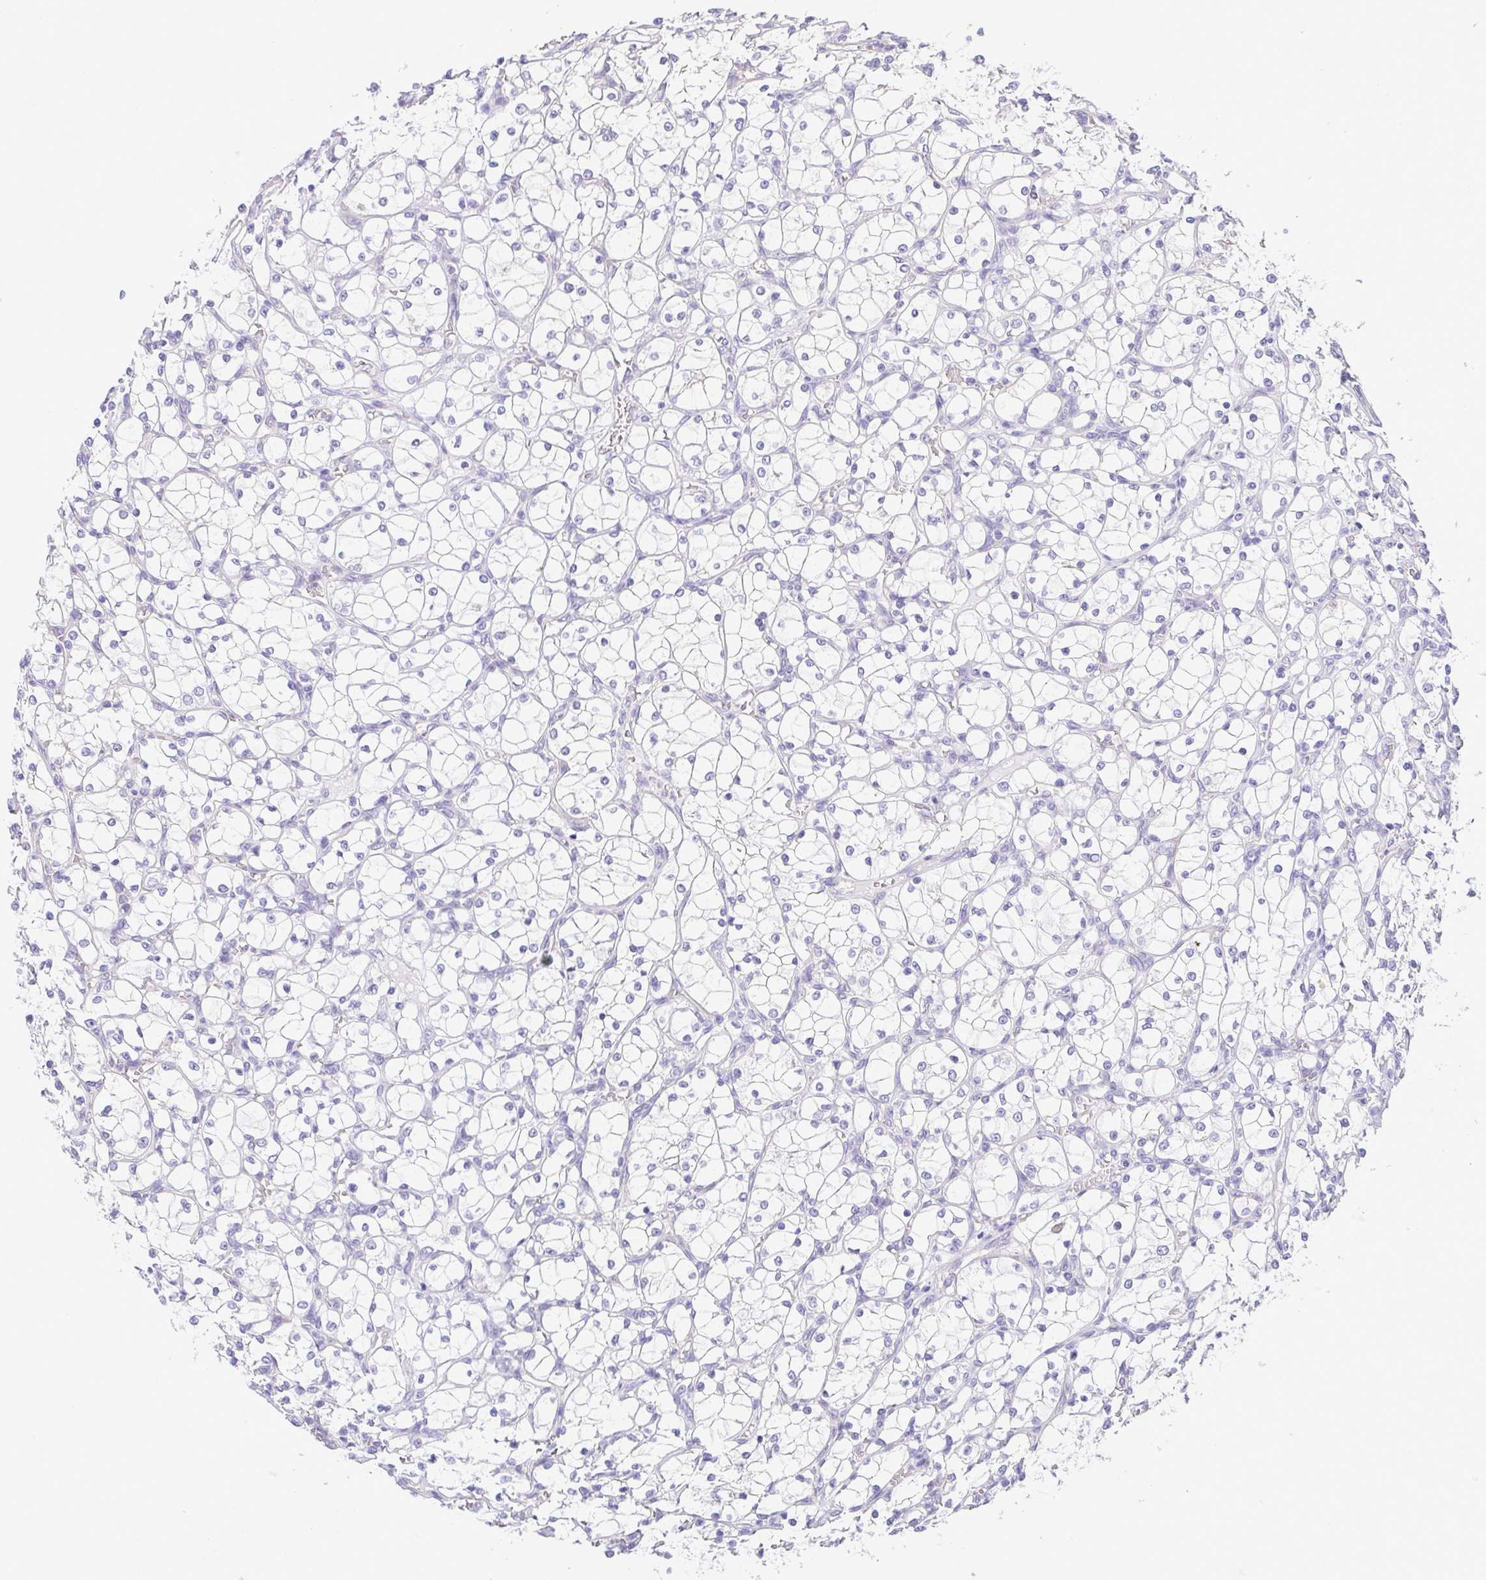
{"staining": {"intensity": "negative", "quantity": "none", "location": "none"}, "tissue": "renal cancer", "cell_type": "Tumor cells", "image_type": "cancer", "snomed": [{"axis": "morphology", "description": "Adenocarcinoma, NOS"}, {"axis": "topography", "description": "Kidney"}], "caption": "Photomicrograph shows no significant protein expression in tumor cells of adenocarcinoma (renal).", "gene": "EPB42", "patient": {"sex": "female", "age": 69}}